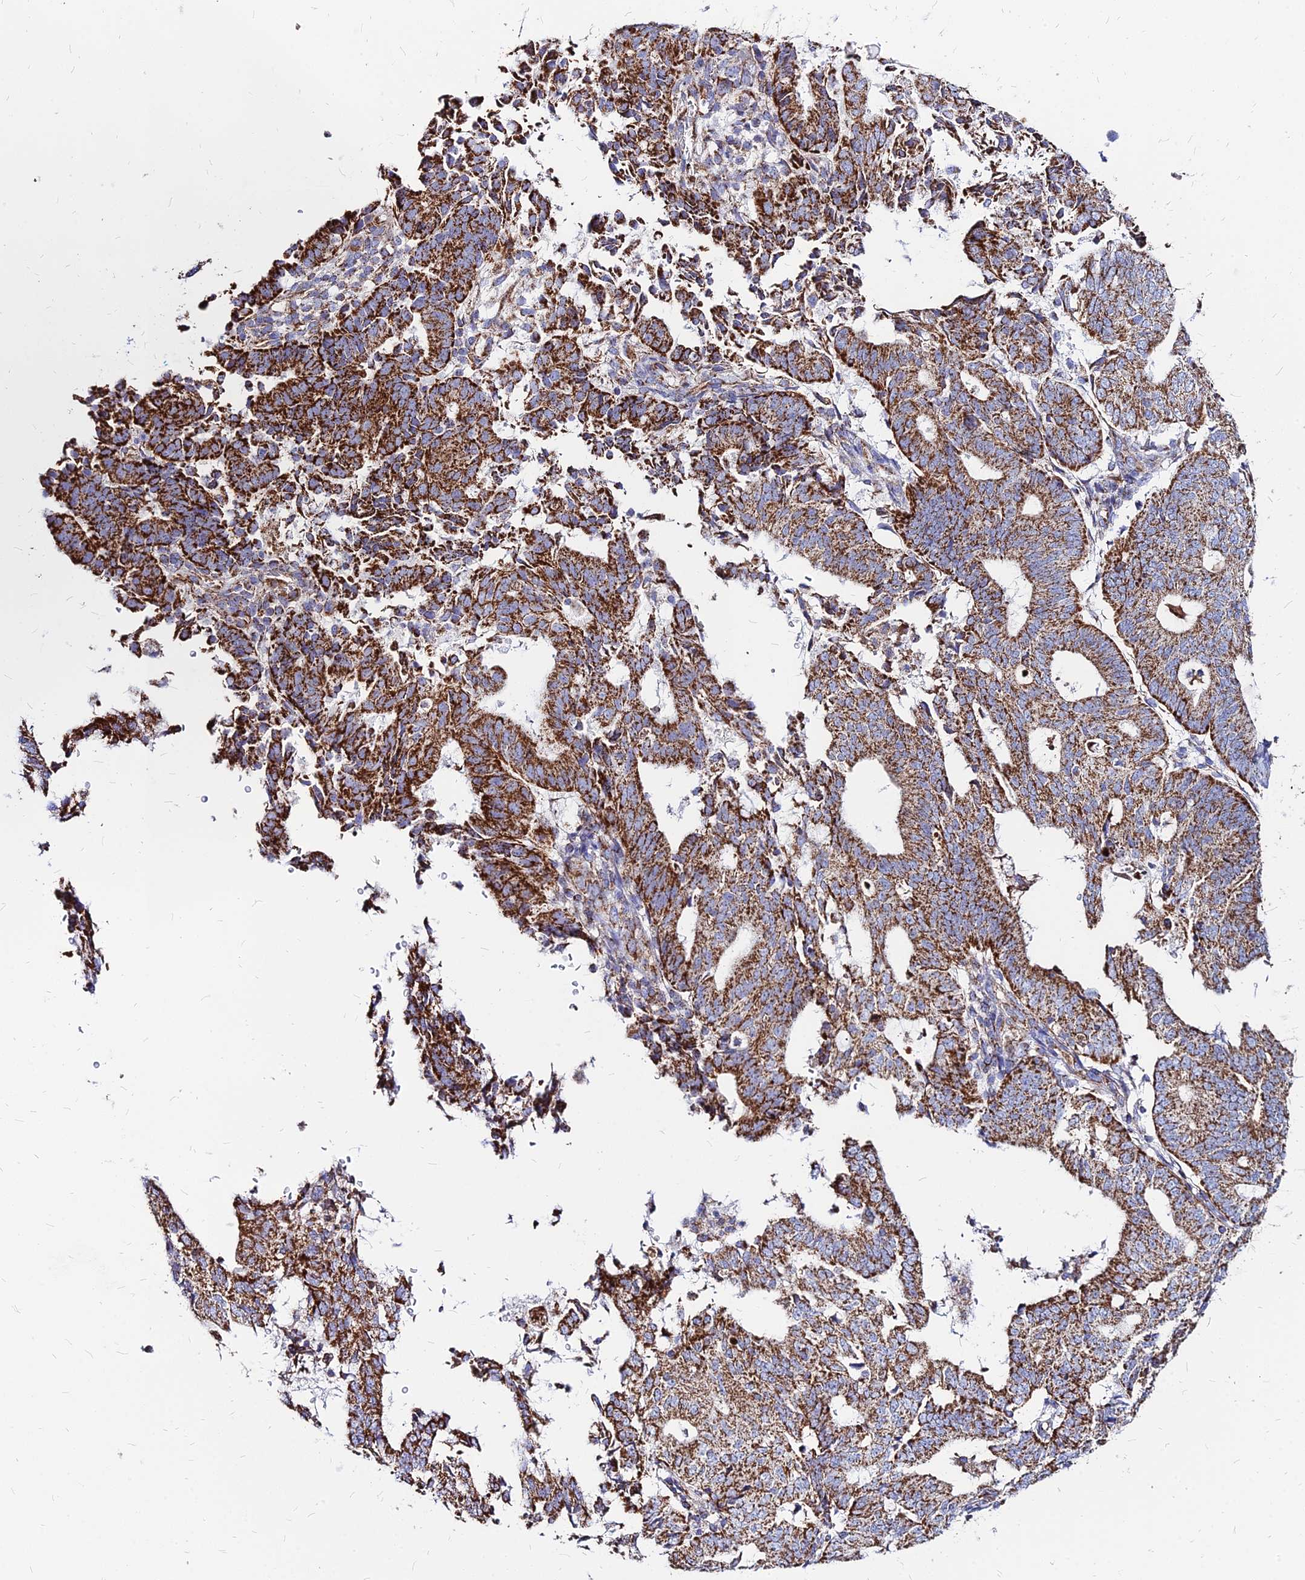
{"staining": {"intensity": "strong", "quantity": ">75%", "location": "cytoplasmic/membranous"}, "tissue": "endometrial cancer", "cell_type": "Tumor cells", "image_type": "cancer", "snomed": [{"axis": "morphology", "description": "Adenocarcinoma, NOS"}, {"axis": "topography", "description": "Endometrium"}], "caption": "Immunohistochemistry (IHC) (DAB) staining of human endometrial cancer exhibits strong cytoplasmic/membranous protein positivity in about >75% of tumor cells.", "gene": "DLD", "patient": {"sex": "female", "age": 70}}